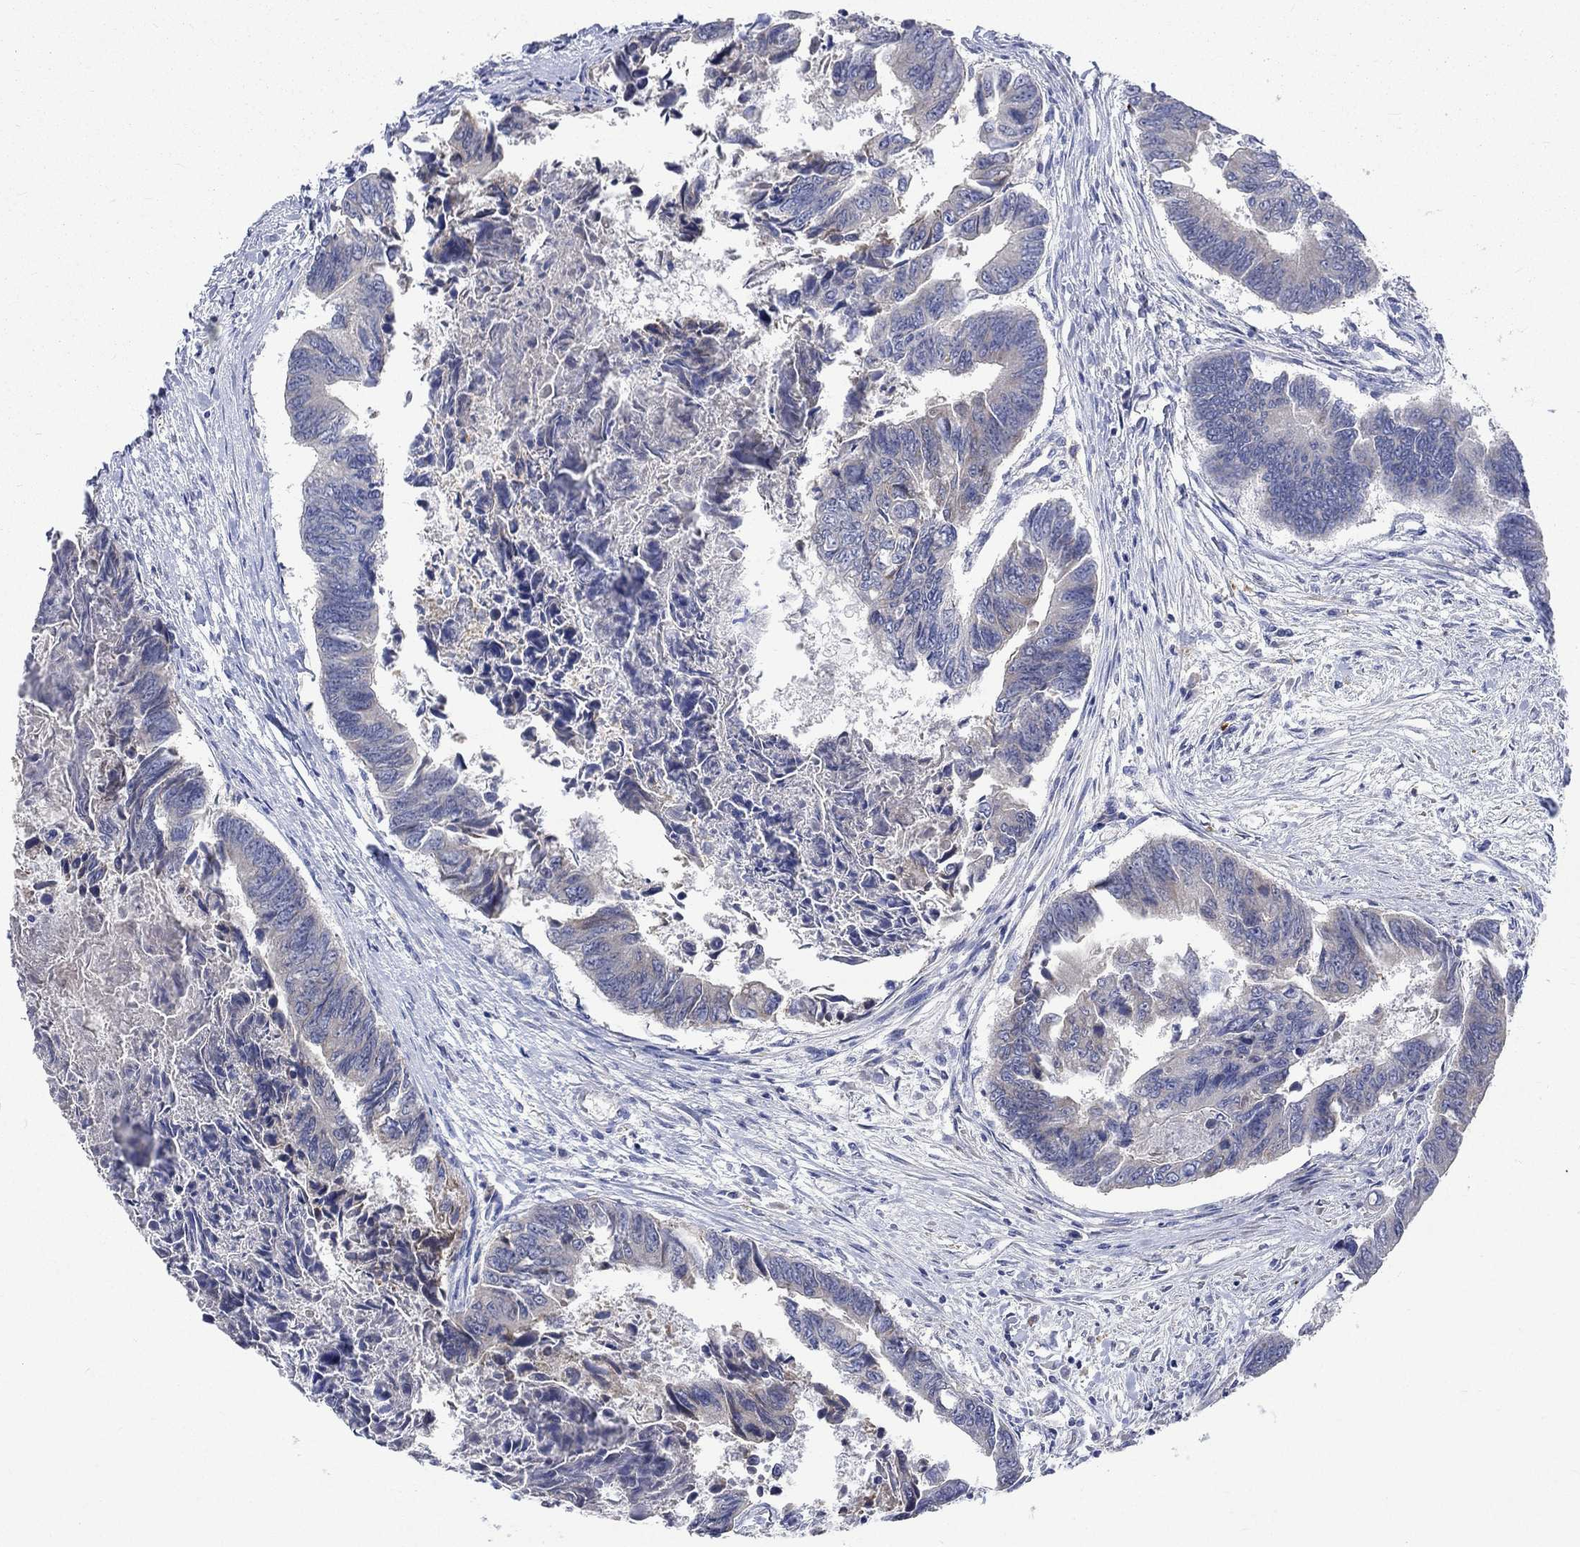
{"staining": {"intensity": "negative", "quantity": "none", "location": "none"}, "tissue": "colorectal cancer", "cell_type": "Tumor cells", "image_type": "cancer", "snomed": [{"axis": "morphology", "description": "Adenocarcinoma, NOS"}, {"axis": "topography", "description": "Colon"}], "caption": "IHC photomicrograph of human colorectal cancer (adenocarcinoma) stained for a protein (brown), which shows no positivity in tumor cells.", "gene": "UGT8", "patient": {"sex": "female", "age": 65}}